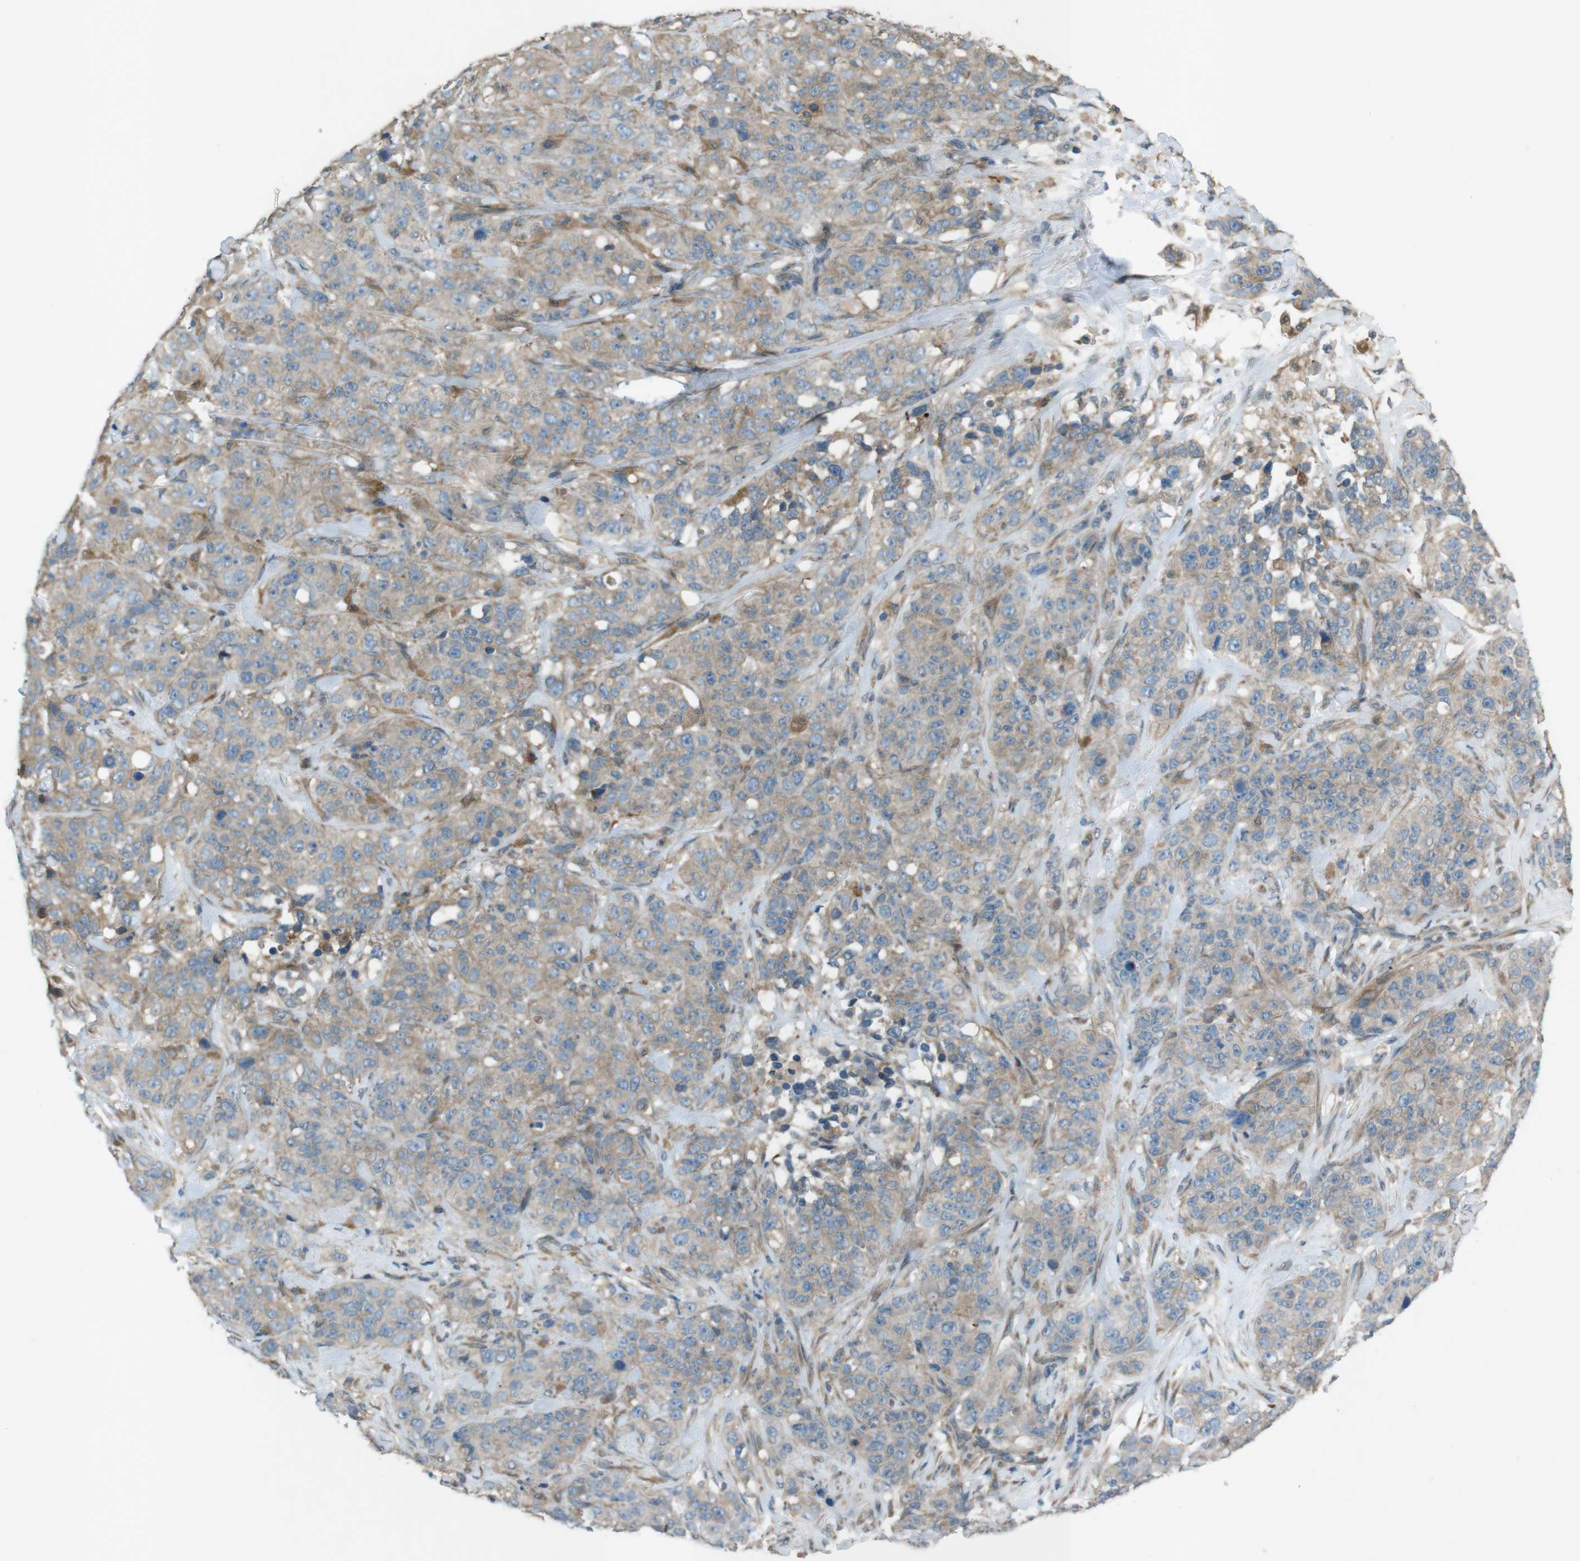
{"staining": {"intensity": "weak", "quantity": "25%-75%", "location": "cytoplasmic/membranous"}, "tissue": "stomach cancer", "cell_type": "Tumor cells", "image_type": "cancer", "snomed": [{"axis": "morphology", "description": "Adenocarcinoma, NOS"}, {"axis": "topography", "description": "Stomach"}], "caption": "Tumor cells demonstrate low levels of weak cytoplasmic/membranous staining in about 25%-75% of cells in stomach cancer.", "gene": "TMEM41B", "patient": {"sex": "male", "age": 48}}